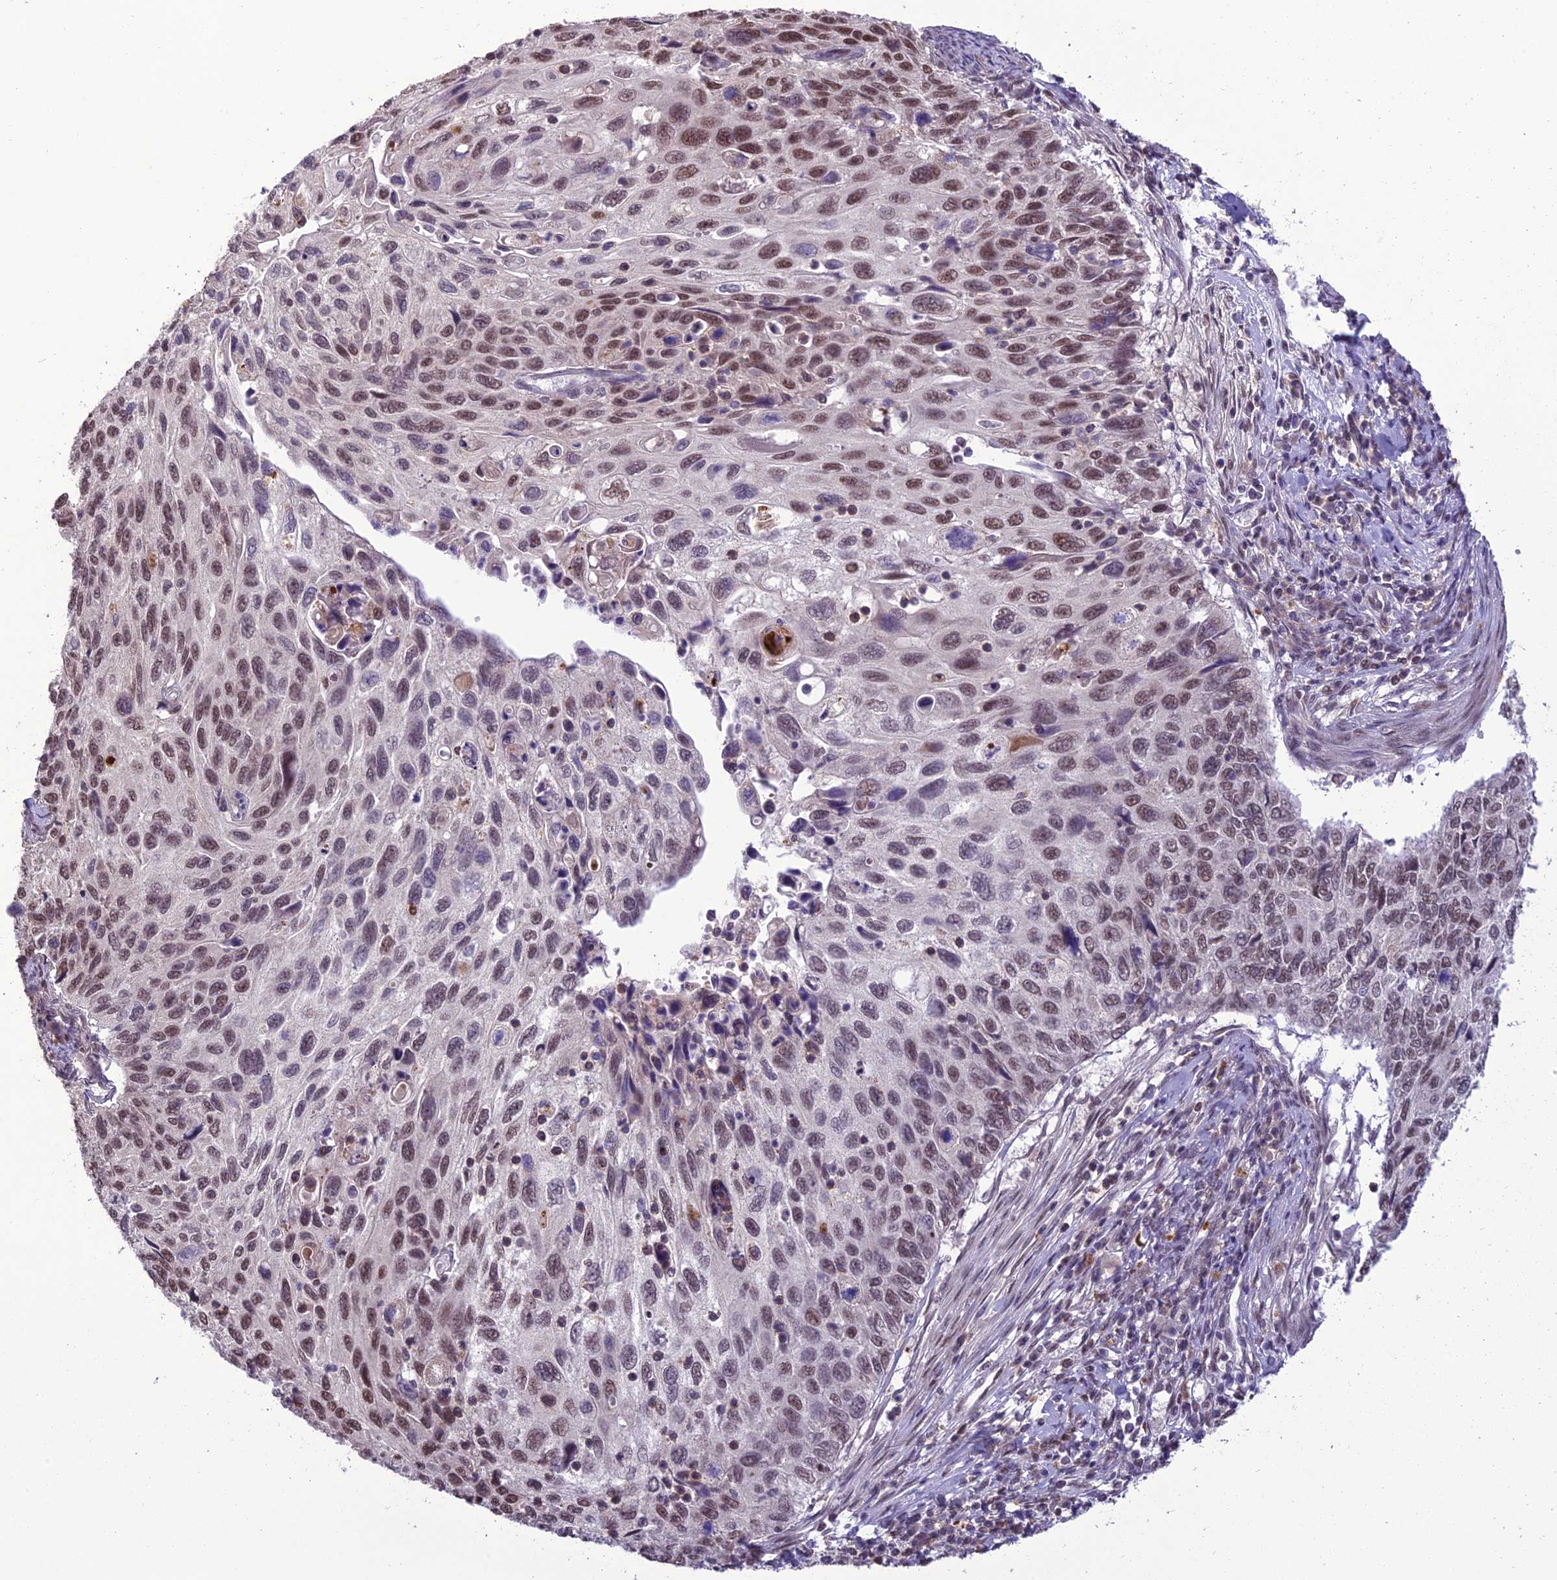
{"staining": {"intensity": "moderate", "quantity": ">75%", "location": "nuclear"}, "tissue": "cervical cancer", "cell_type": "Tumor cells", "image_type": "cancer", "snomed": [{"axis": "morphology", "description": "Squamous cell carcinoma, NOS"}, {"axis": "topography", "description": "Cervix"}], "caption": "An image of human cervical squamous cell carcinoma stained for a protein exhibits moderate nuclear brown staining in tumor cells.", "gene": "RANBP3", "patient": {"sex": "female", "age": 70}}